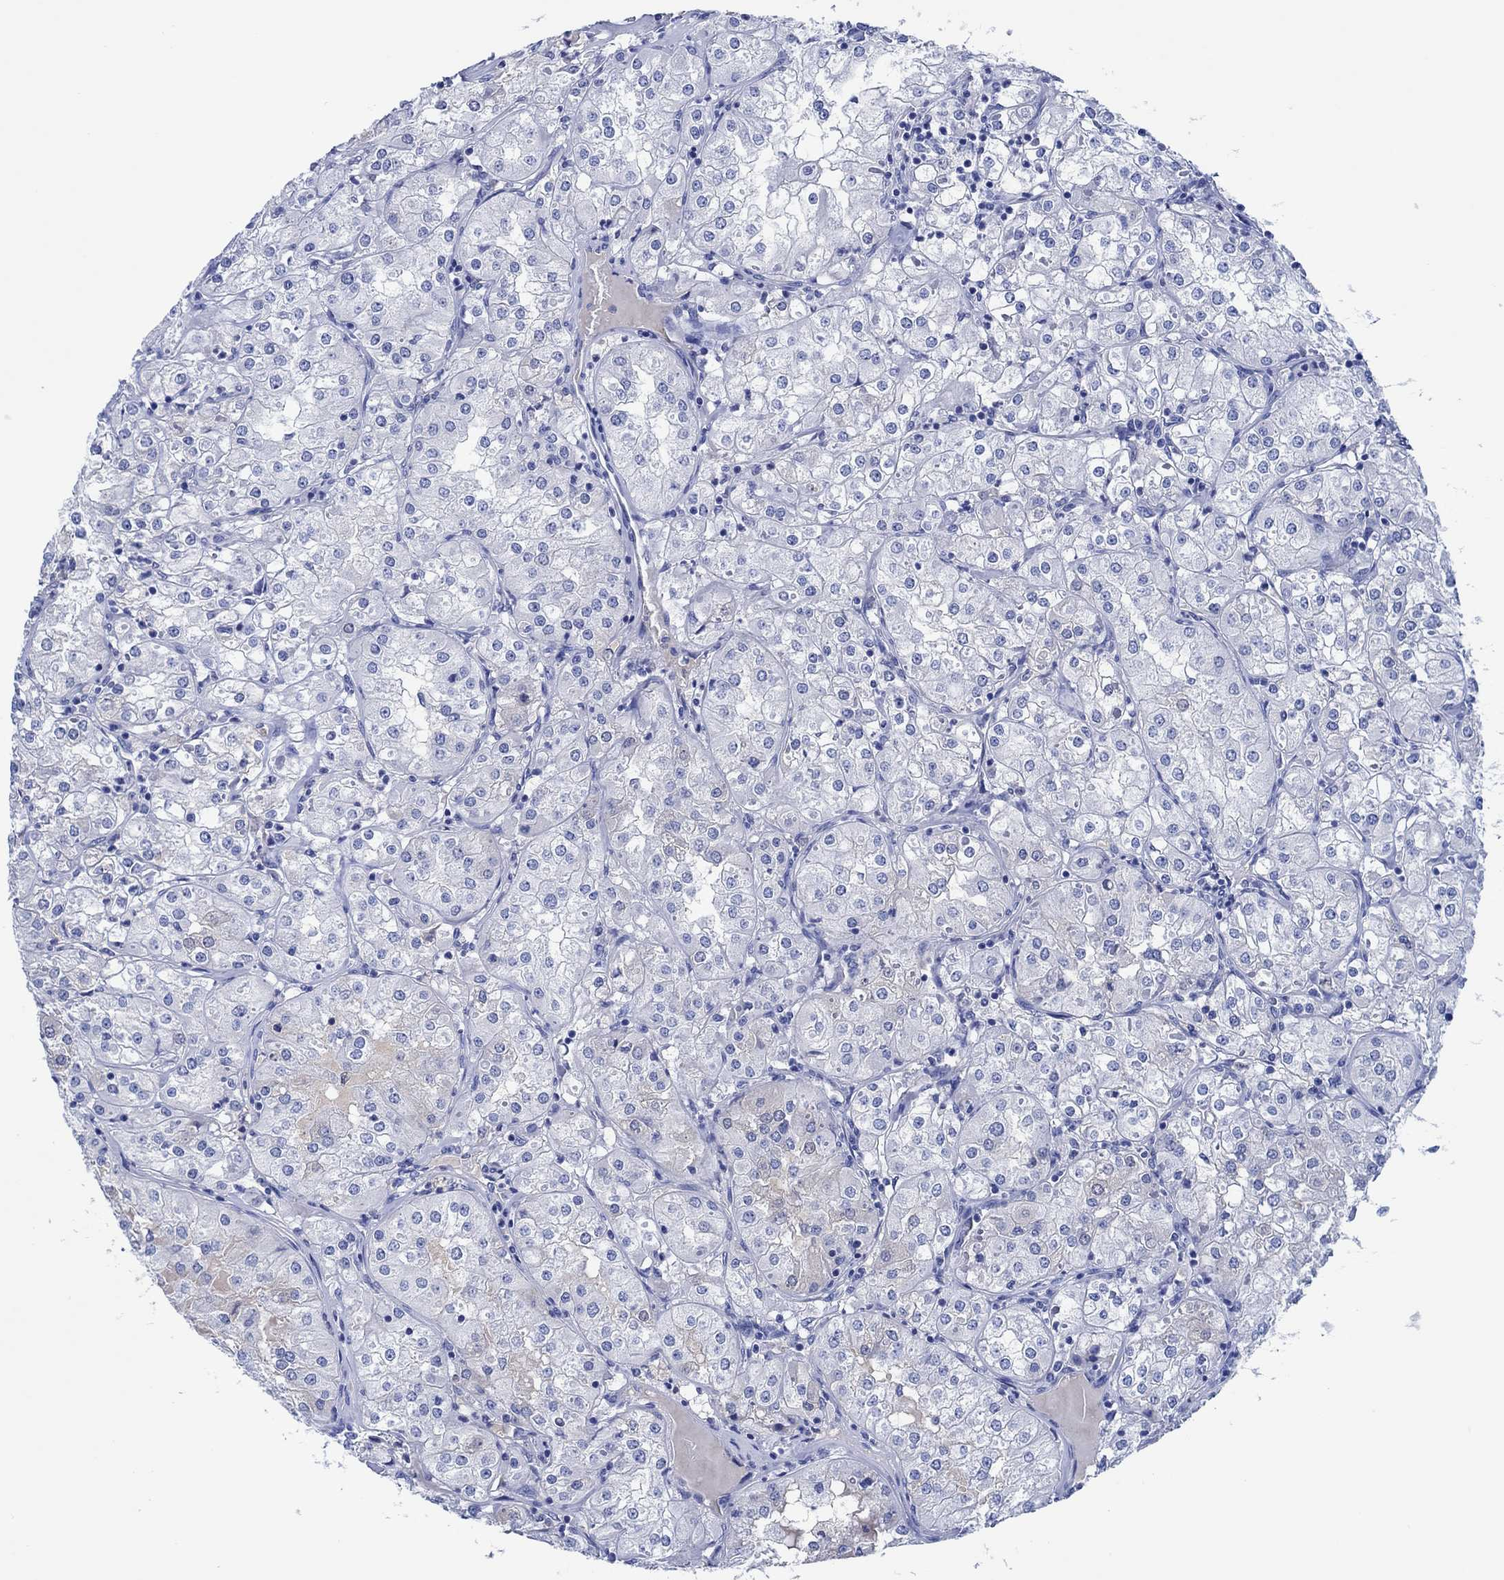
{"staining": {"intensity": "negative", "quantity": "none", "location": "none"}, "tissue": "renal cancer", "cell_type": "Tumor cells", "image_type": "cancer", "snomed": [{"axis": "morphology", "description": "Adenocarcinoma, NOS"}, {"axis": "topography", "description": "Kidney"}], "caption": "This is an immunohistochemistry image of renal cancer. There is no expression in tumor cells.", "gene": "CPNE6", "patient": {"sex": "male", "age": 77}}